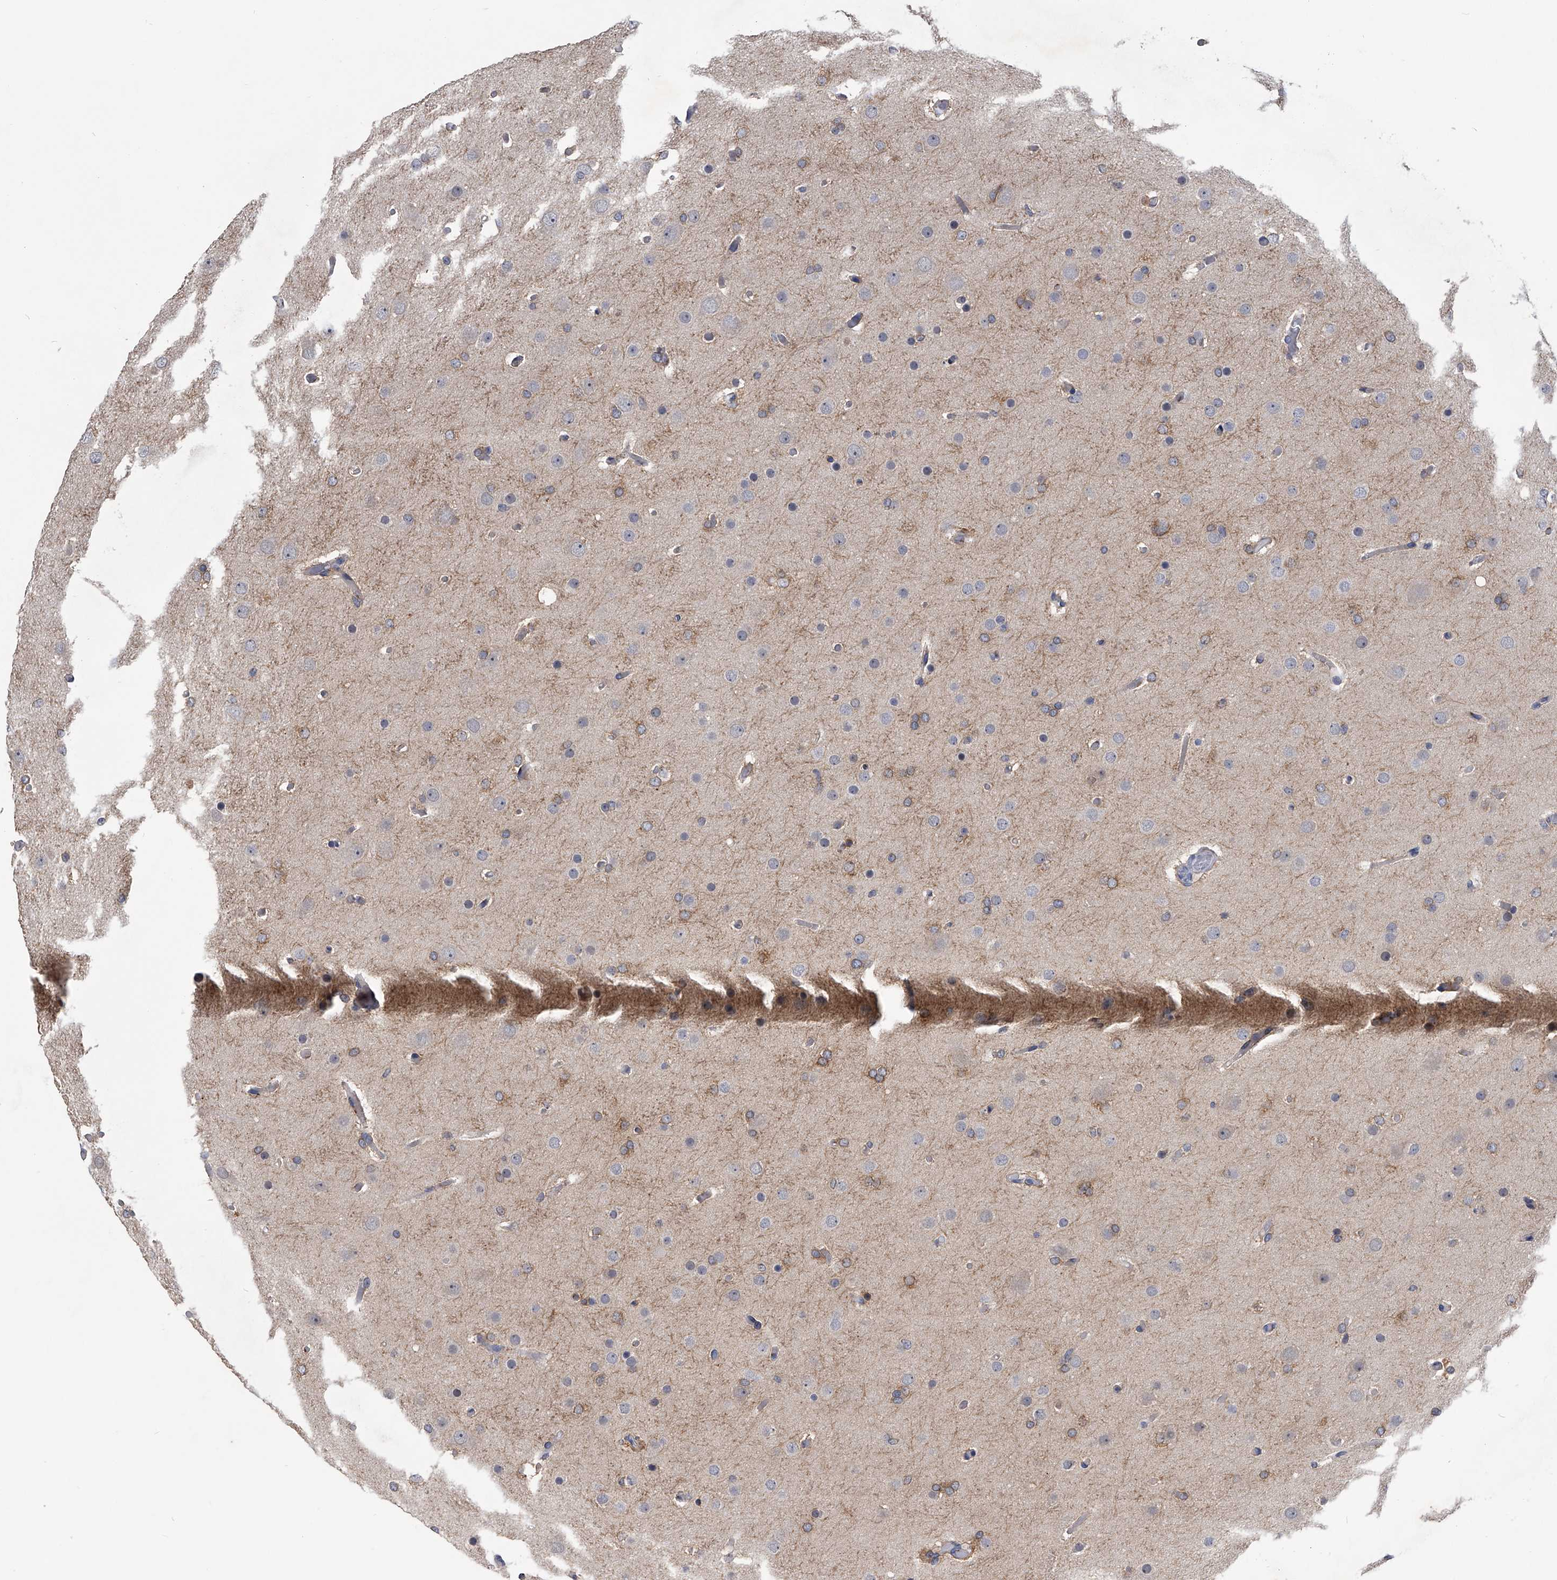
{"staining": {"intensity": "negative", "quantity": "none", "location": "none"}, "tissue": "glioma", "cell_type": "Tumor cells", "image_type": "cancer", "snomed": [{"axis": "morphology", "description": "Glioma, malignant, High grade"}, {"axis": "topography", "description": "Cerebral cortex"}], "caption": "High magnification brightfield microscopy of glioma stained with DAB (brown) and counterstained with hematoxylin (blue): tumor cells show no significant positivity.", "gene": "MAP4K3", "patient": {"sex": "female", "age": 36}}